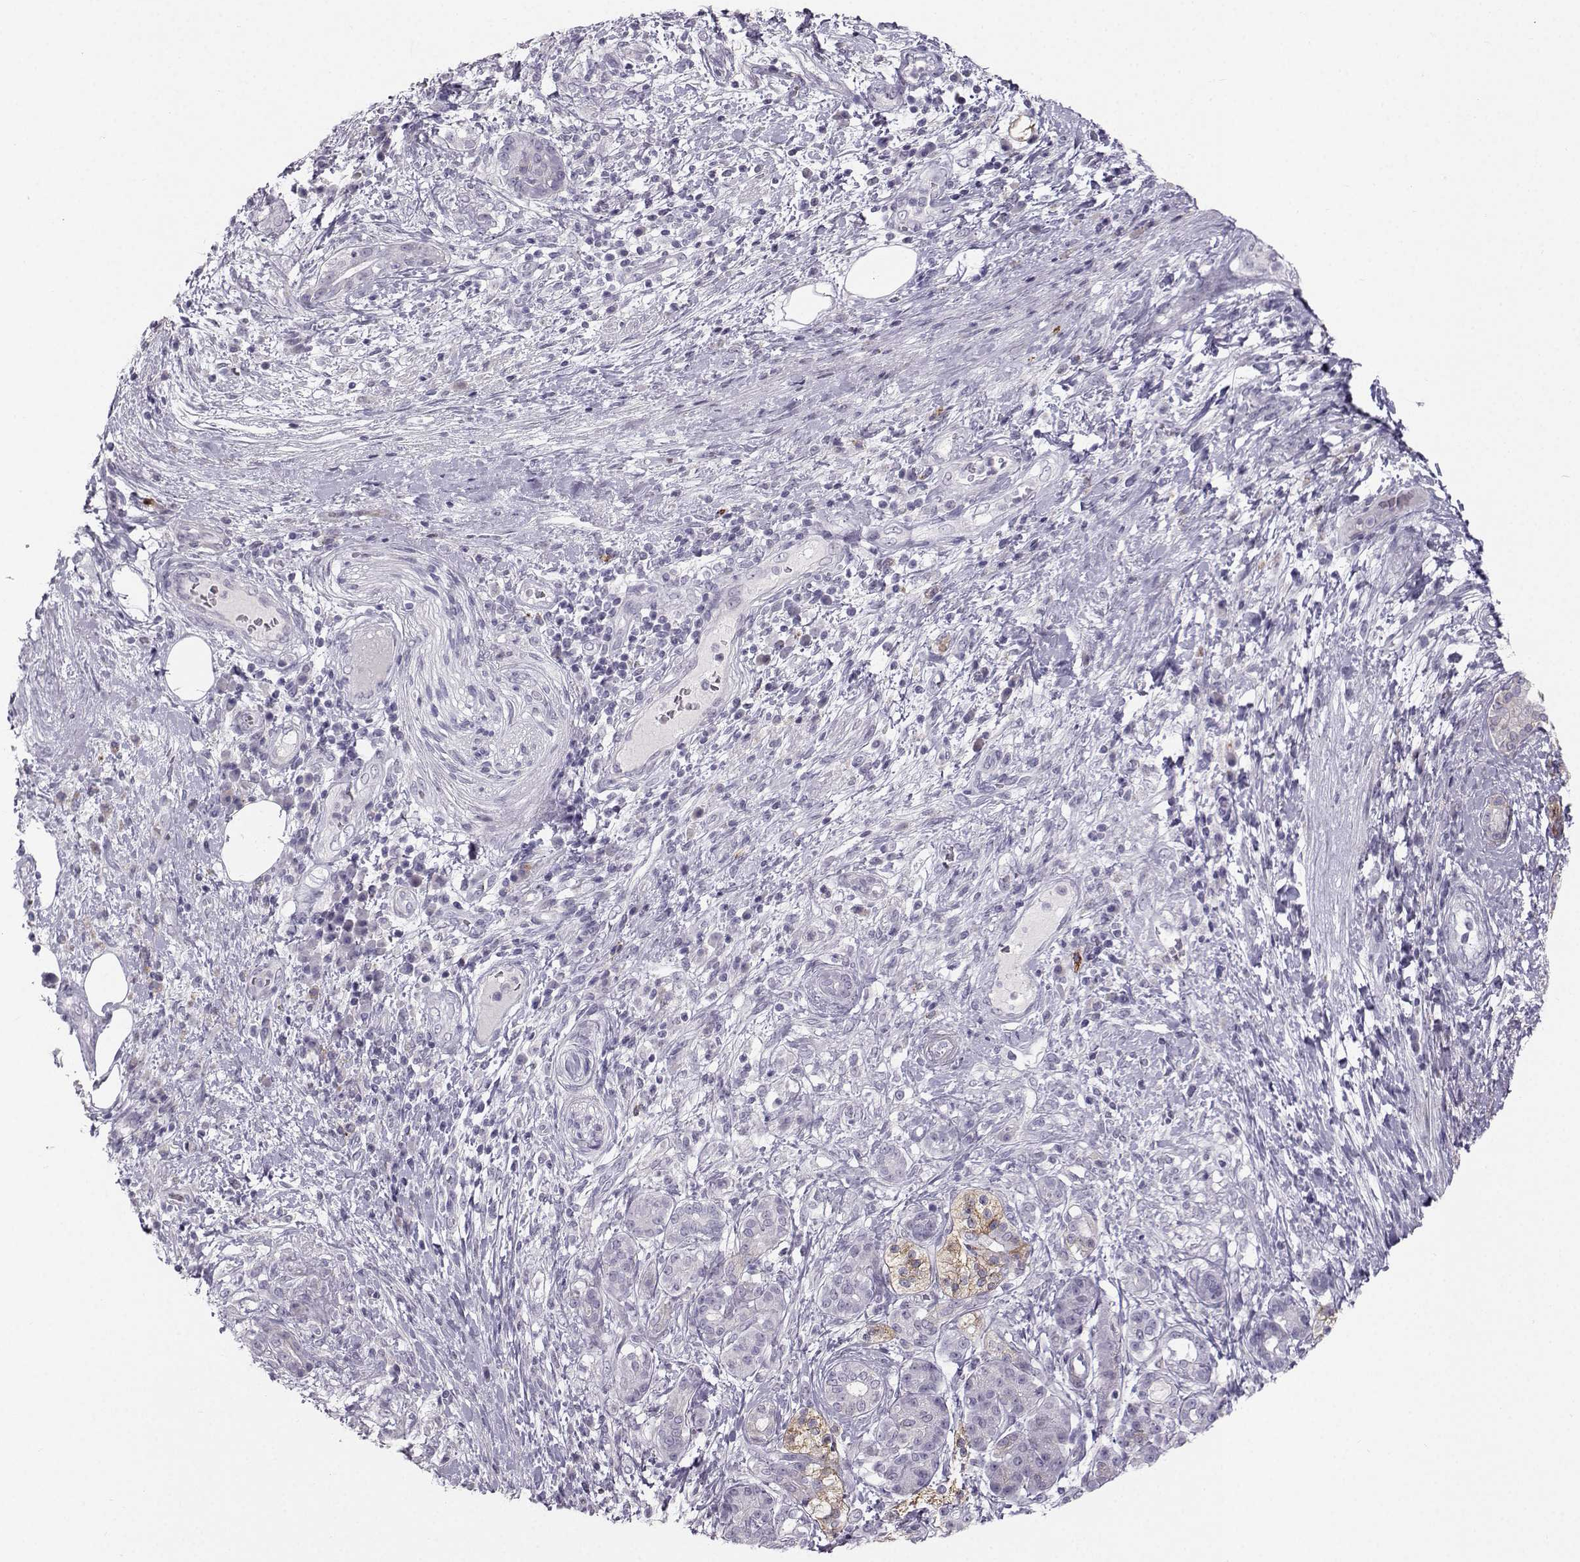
{"staining": {"intensity": "negative", "quantity": "none", "location": "none"}, "tissue": "pancreatic cancer", "cell_type": "Tumor cells", "image_type": "cancer", "snomed": [{"axis": "morphology", "description": "Adenocarcinoma, NOS"}, {"axis": "topography", "description": "Pancreas"}], "caption": "This is an IHC micrograph of pancreatic cancer. There is no expression in tumor cells.", "gene": "CASR", "patient": {"sex": "female", "age": 73}}